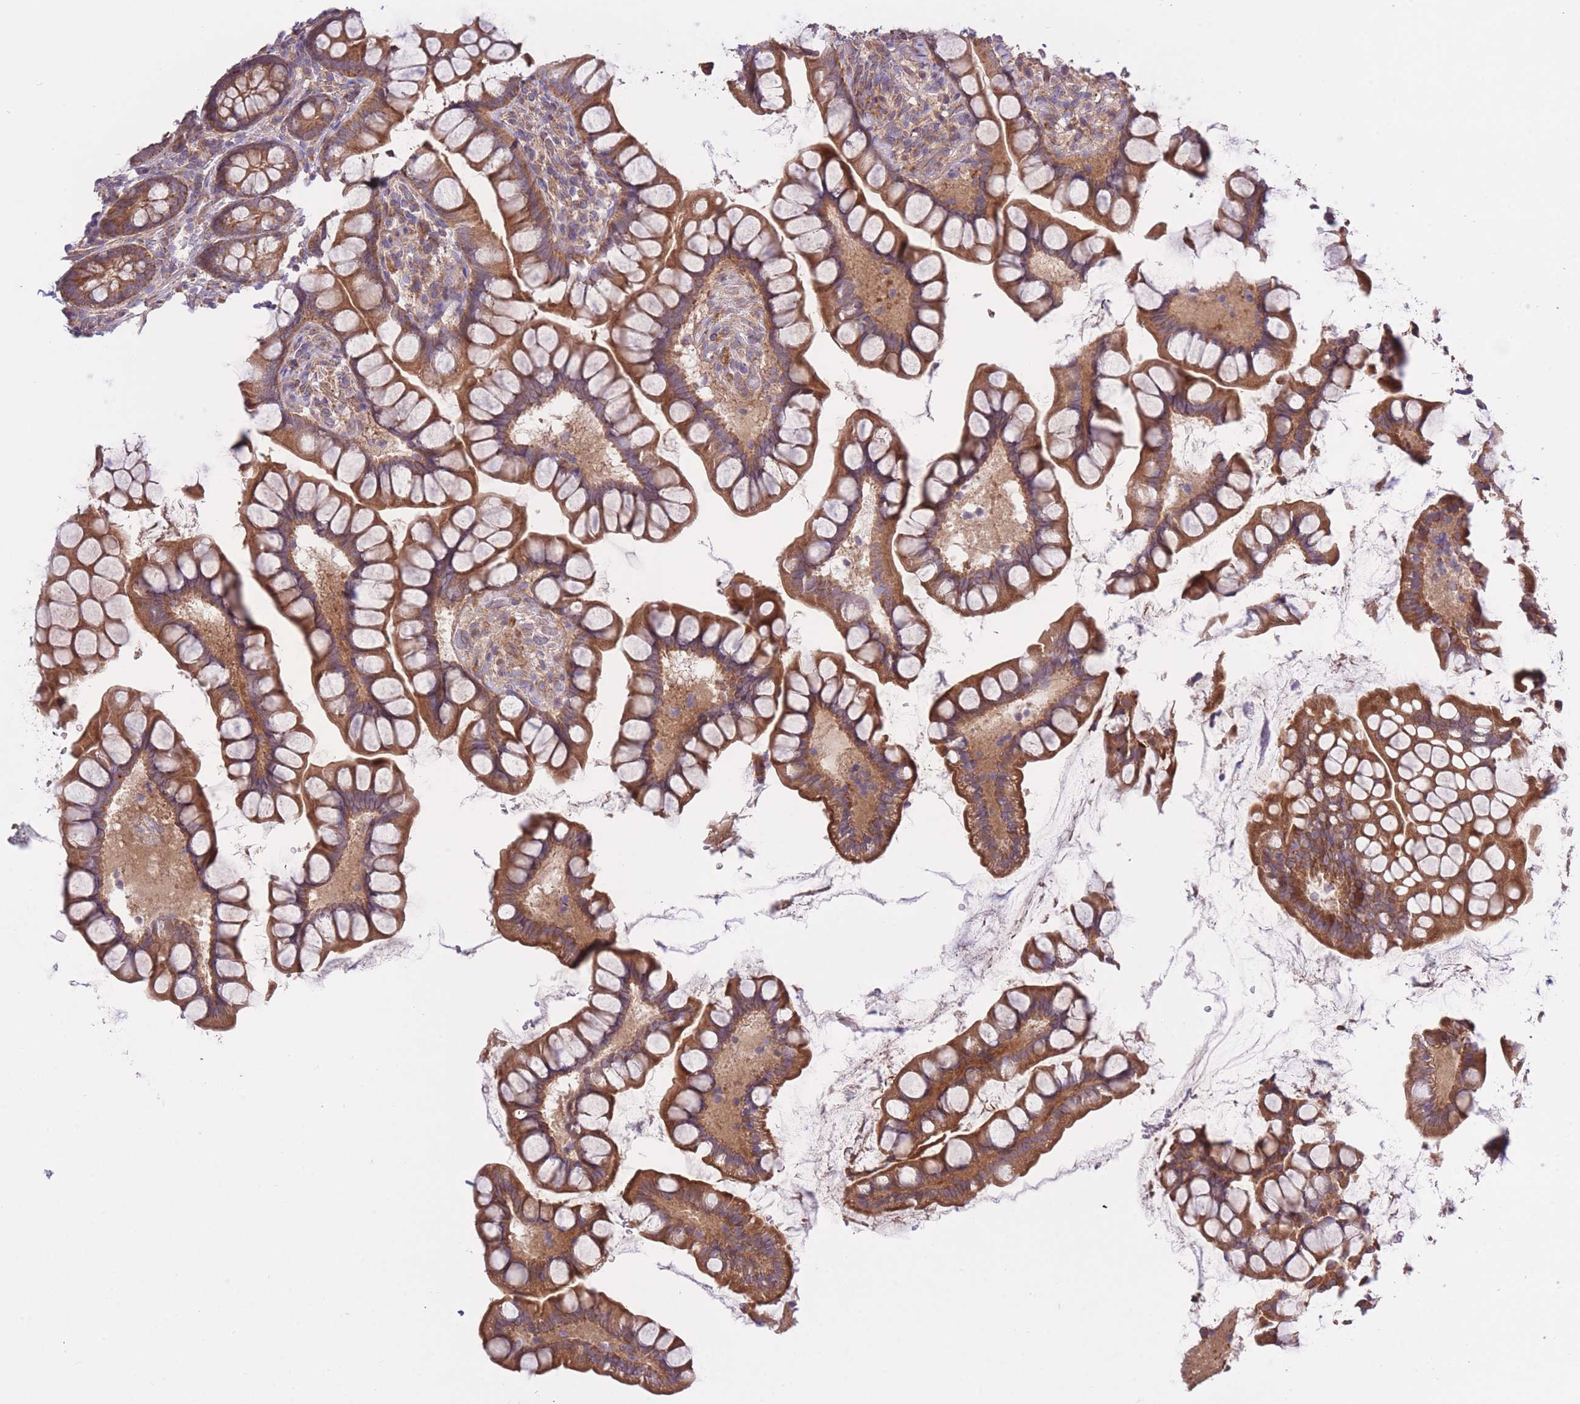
{"staining": {"intensity": "strong", "quantity": ">75%", "location": "cytoplasmic/membranous"}, "tissue": "small intestine", "cell_type": "Glandular cells", "image_type": "normal", "snomed": [{"axis": "morphology", "description": "Normal tissue, NOS"}, {"axis": "topography", "description": "Small intestine"}], "caption": "Human small intestine stained with a brown dye displays strong cytoplasmic/membranous positive positivity in about >75% of glandular cells.", "gene": "ATP13A2", "patient": {"sex": "male", "age": 70}}